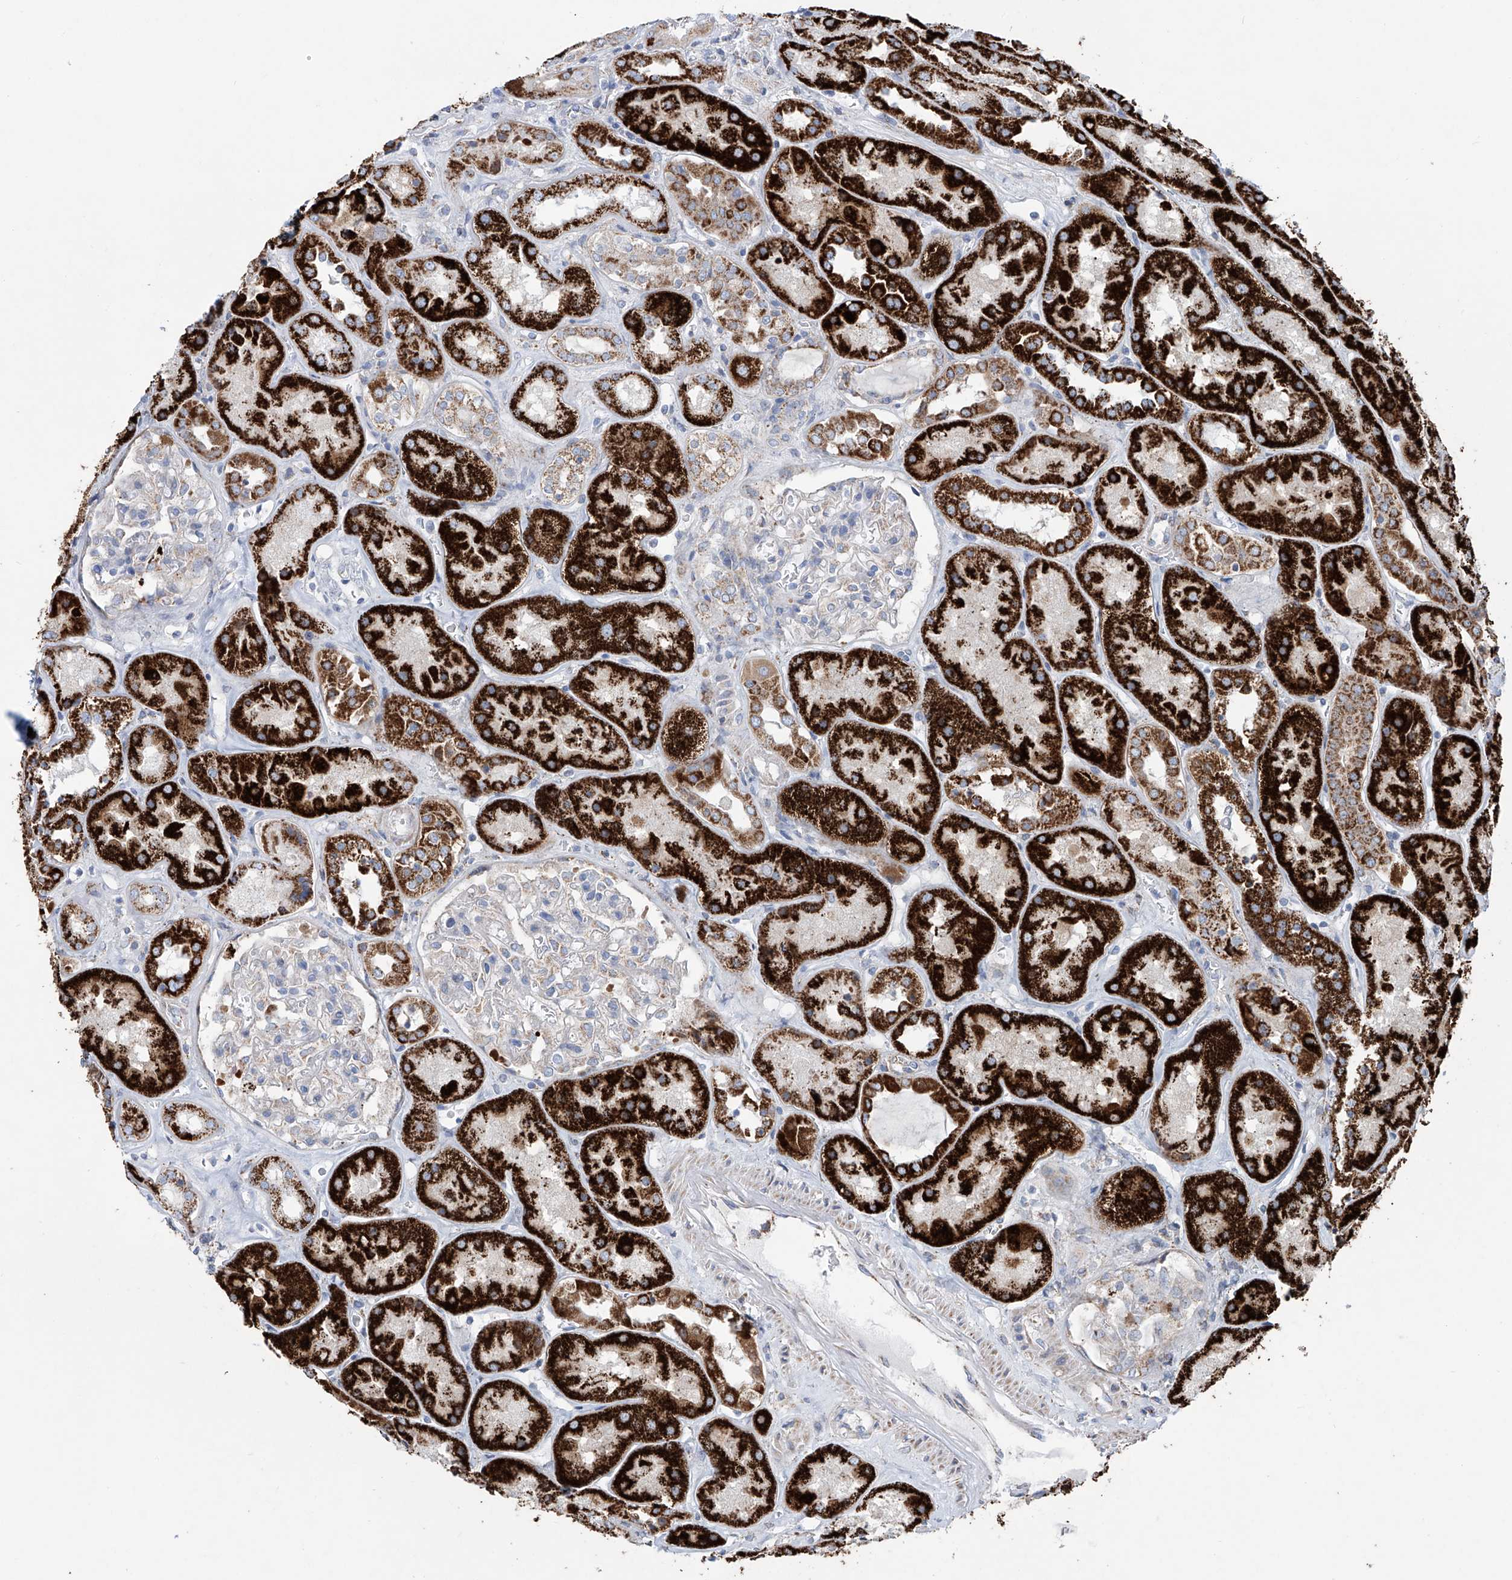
{"staining": {"intensity": "negative", "quantity": "none", "location": "none"}, "tissue": "kidney", "cell_type": "Cells in glomeruli", "image_type": "normal", "snomed": [{"axis": "morphology", "description": "Normal tissue, NOS"}, {"axis": "topography", "description": "Kidney"}], "caption": "An immunohistochemistry image of benign kidney is shown. There is no staining in cells in glomeruli of kidney. The staining is performed using DAB (3,3'-diaminobenzidine) brown chromogen with nuclei counter-stained in using hematoxylin.", "gene": "ALDH6A1", "patient": {"sex": "male", "age": 70}}